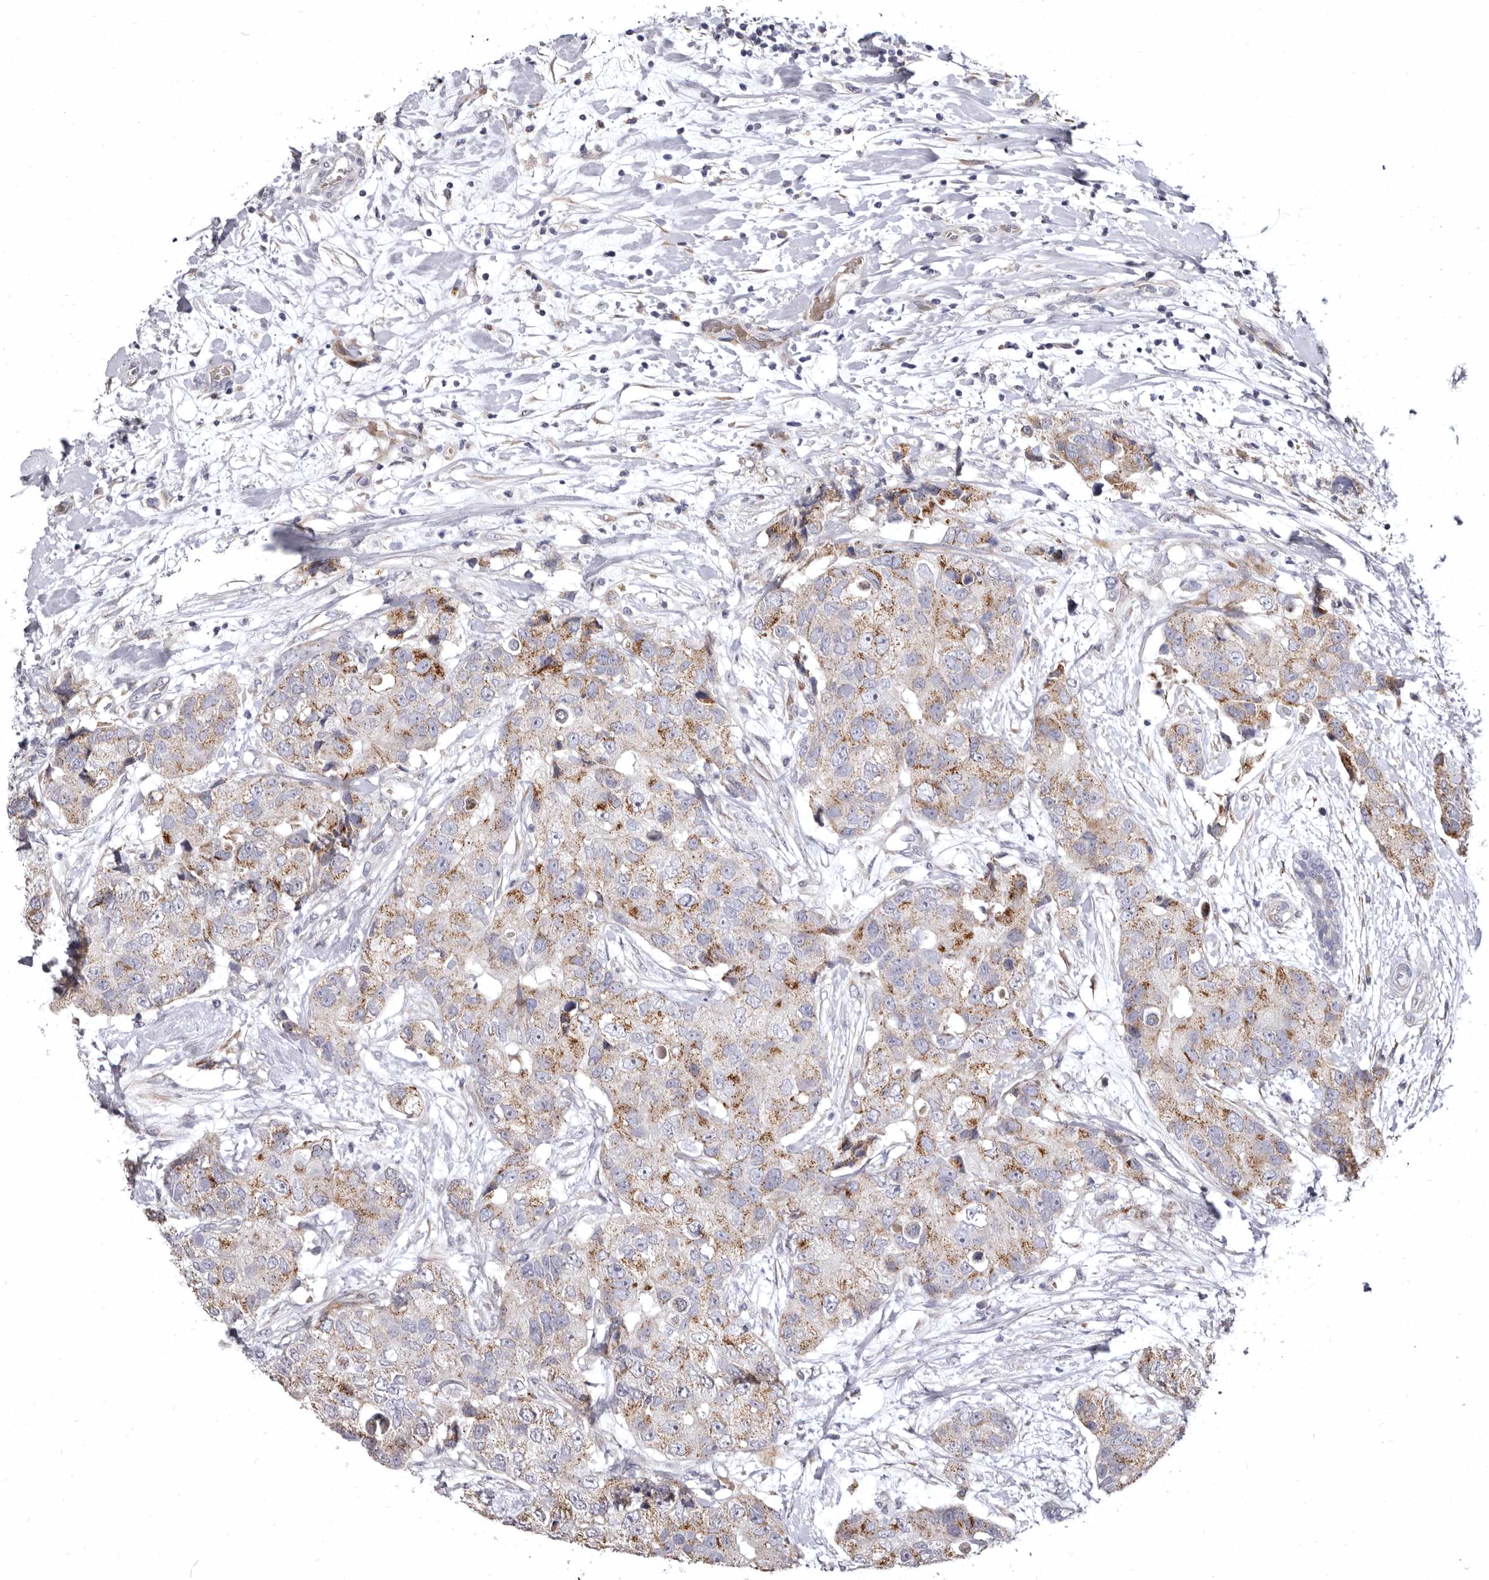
{"staining": {"intensity": "weak", "quantity": ">75%", "location": "cytoplasmic/membranous"}, "tissue": "breast cancer", "cell_type": "Tumor cells", "image_type": "cancer", "snomed": [{"axis": "morphology", "description": "Duct carcinoma"}, {"axis": "topography", "description": "Breast"}], "caption": "IHC of human infiltrating ductal carcinoma (breast) shows low levels of weak cytoplasmic/membranous positivity in approximately >75% of tumor cells.", "gene": "AIDA", "patient": {"sex": "female", "age": 62}}